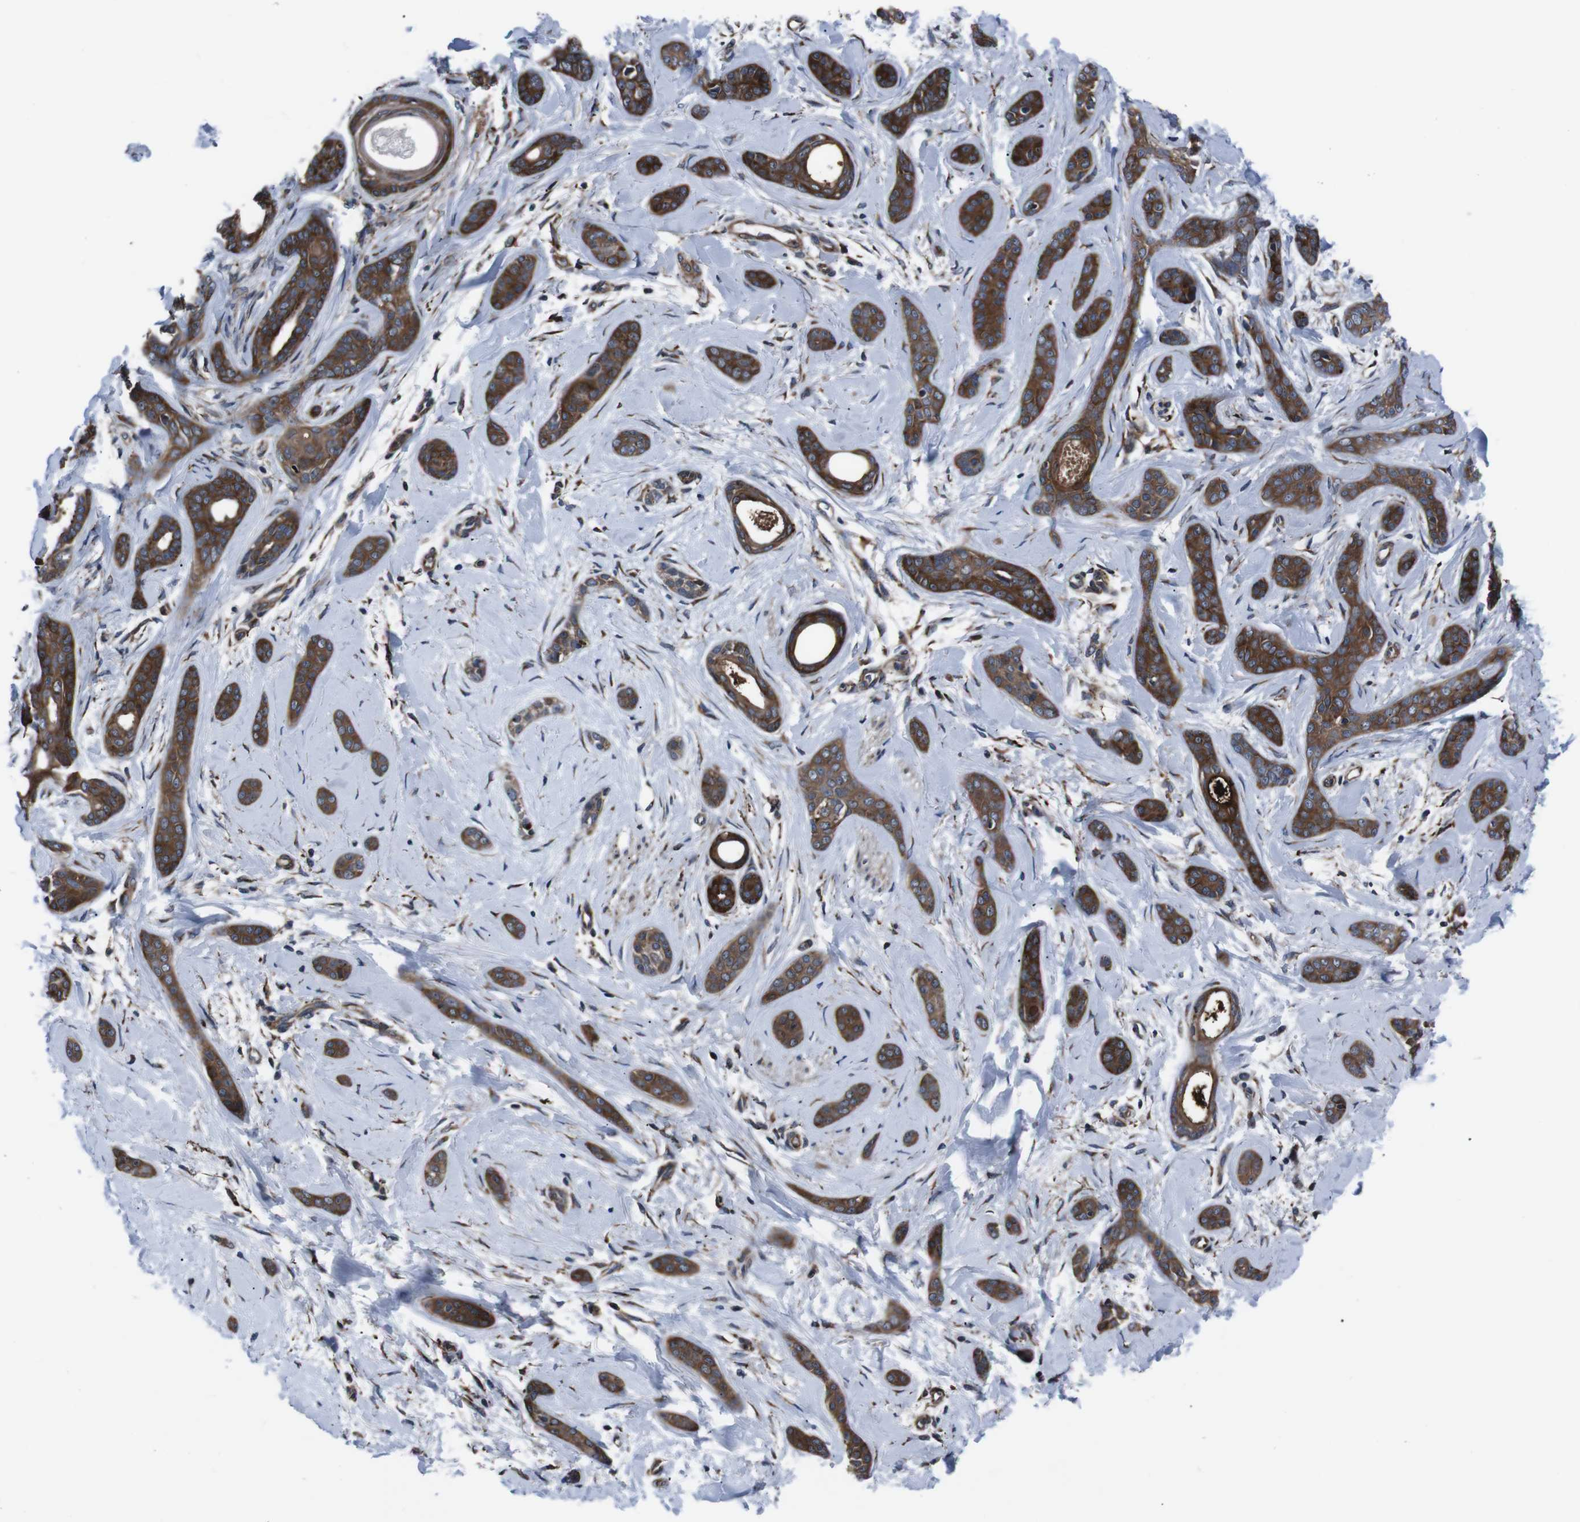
{"staining": {"intensity": "strong", "quantity": ">75%", "location": "cytoplasmic/membranous"}, "tissue": "skin cancer", "cell_type": "Tumor cells", "image_type": "cancer", "snomed": [{"axis": "morphology", "description": "Basal cell carcinoma"}, {"axis": "morphology", "description": "Adnexal tumor, benign"}, {"axis": "topography", "description": "Skin"}], "caption": "Immunohistochemistry image of human skin benign adnexal tumor stained for a protein (brown), which exhibits high levels of strong cytoplasmic/membranous staining in approximately >75% of tumor cells.", "gene": "EIF4A2", "patient": {"sex": "female", "age": 42}}